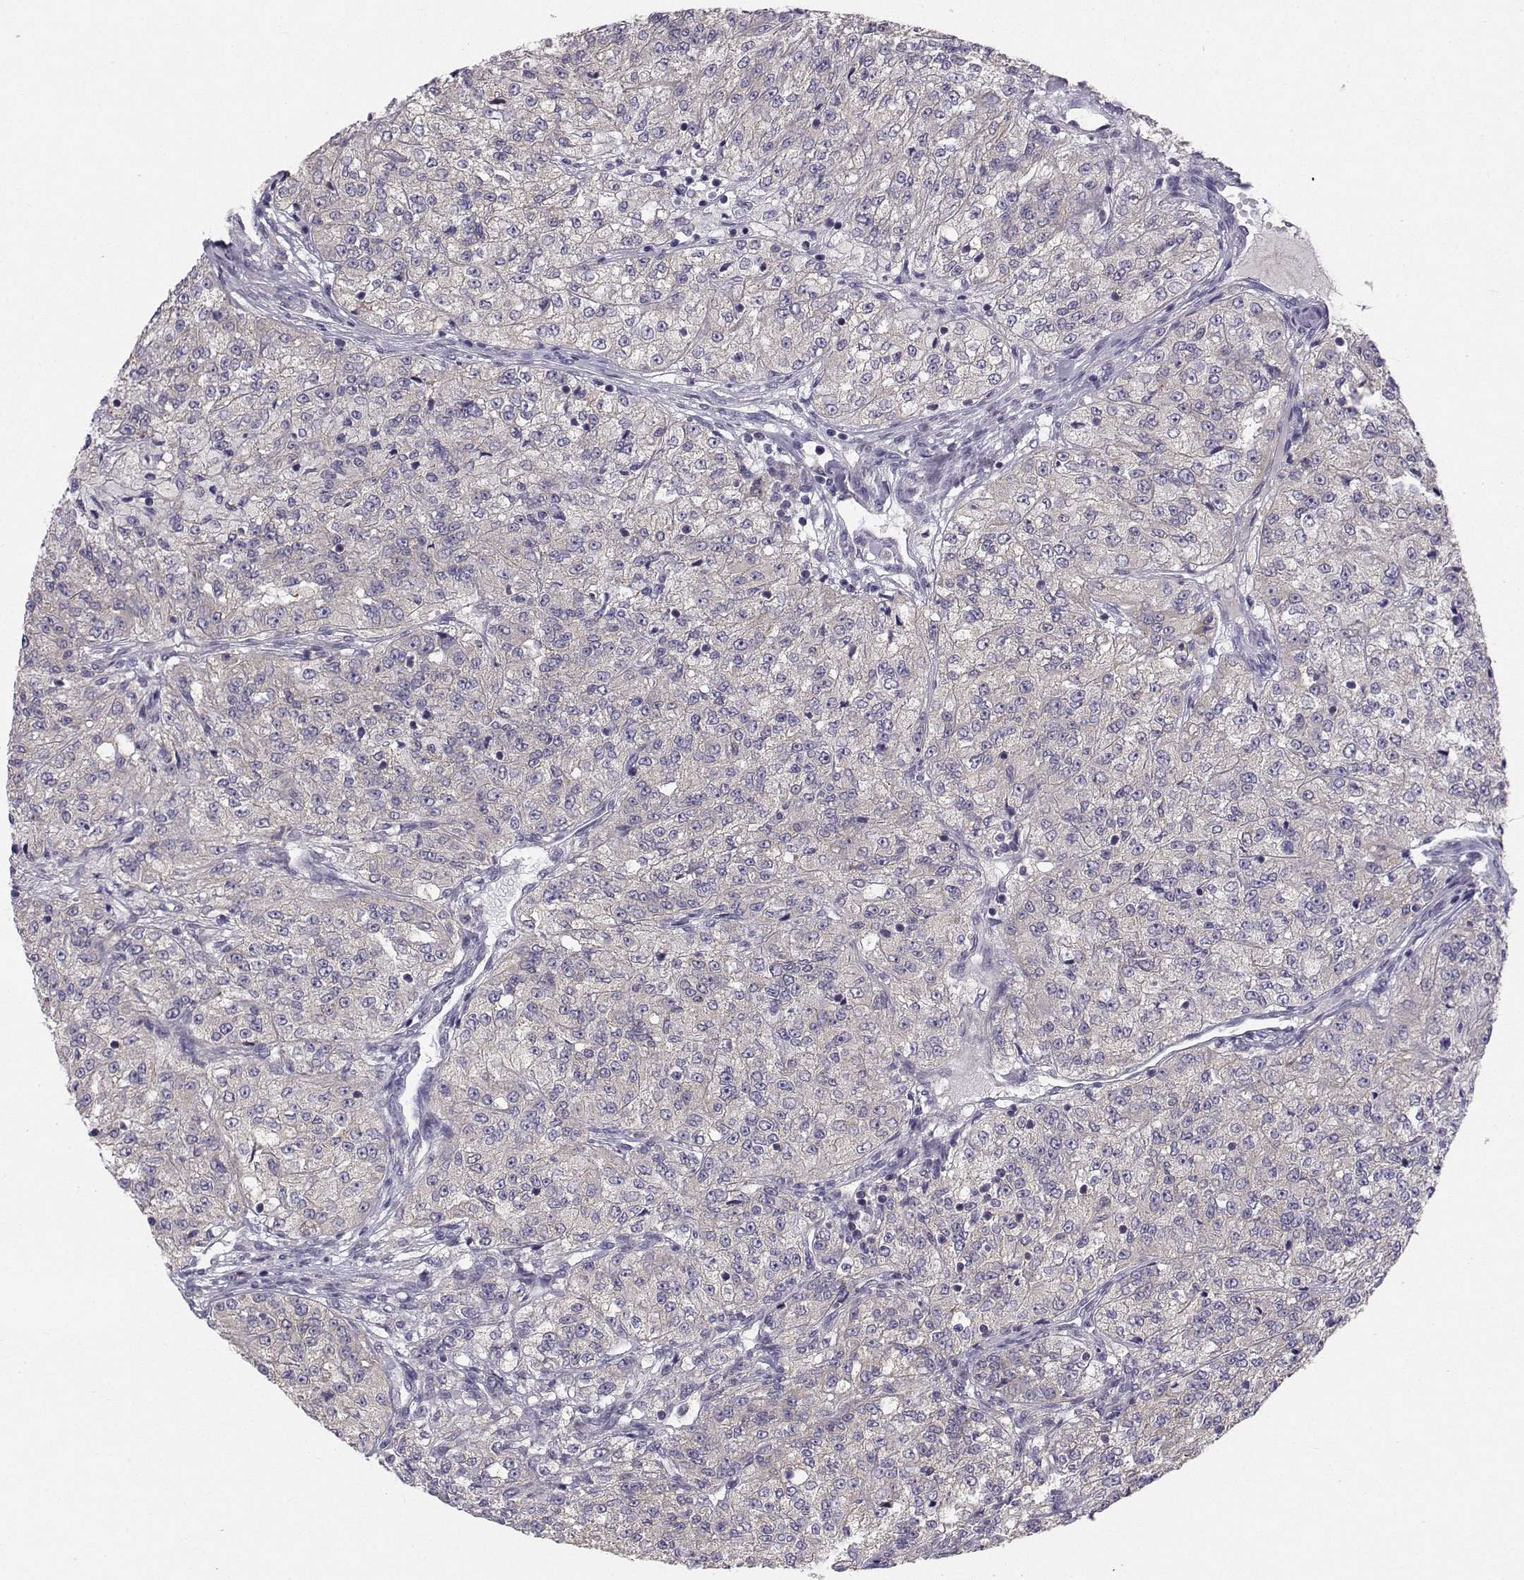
{"staining": {"intensity": "negative", "quantity": "none", "location": "none"}, "tissue": "renal cancer", "cell_type": "Tumor cells", "image_type": "cancer", "snomed": [{"axis": "morphology", "description": "Adenocarcinoma, NOS"}, {"axis": "topography", "description": "Kidney"}], "caption": "This is an immunohistochemistry (IHC) micrograph of human adenocarcinoma (renal). There is no positivity in tumor cells.", "gene": "PEX5L", "patient": {"sex": "female", "age": 63}}